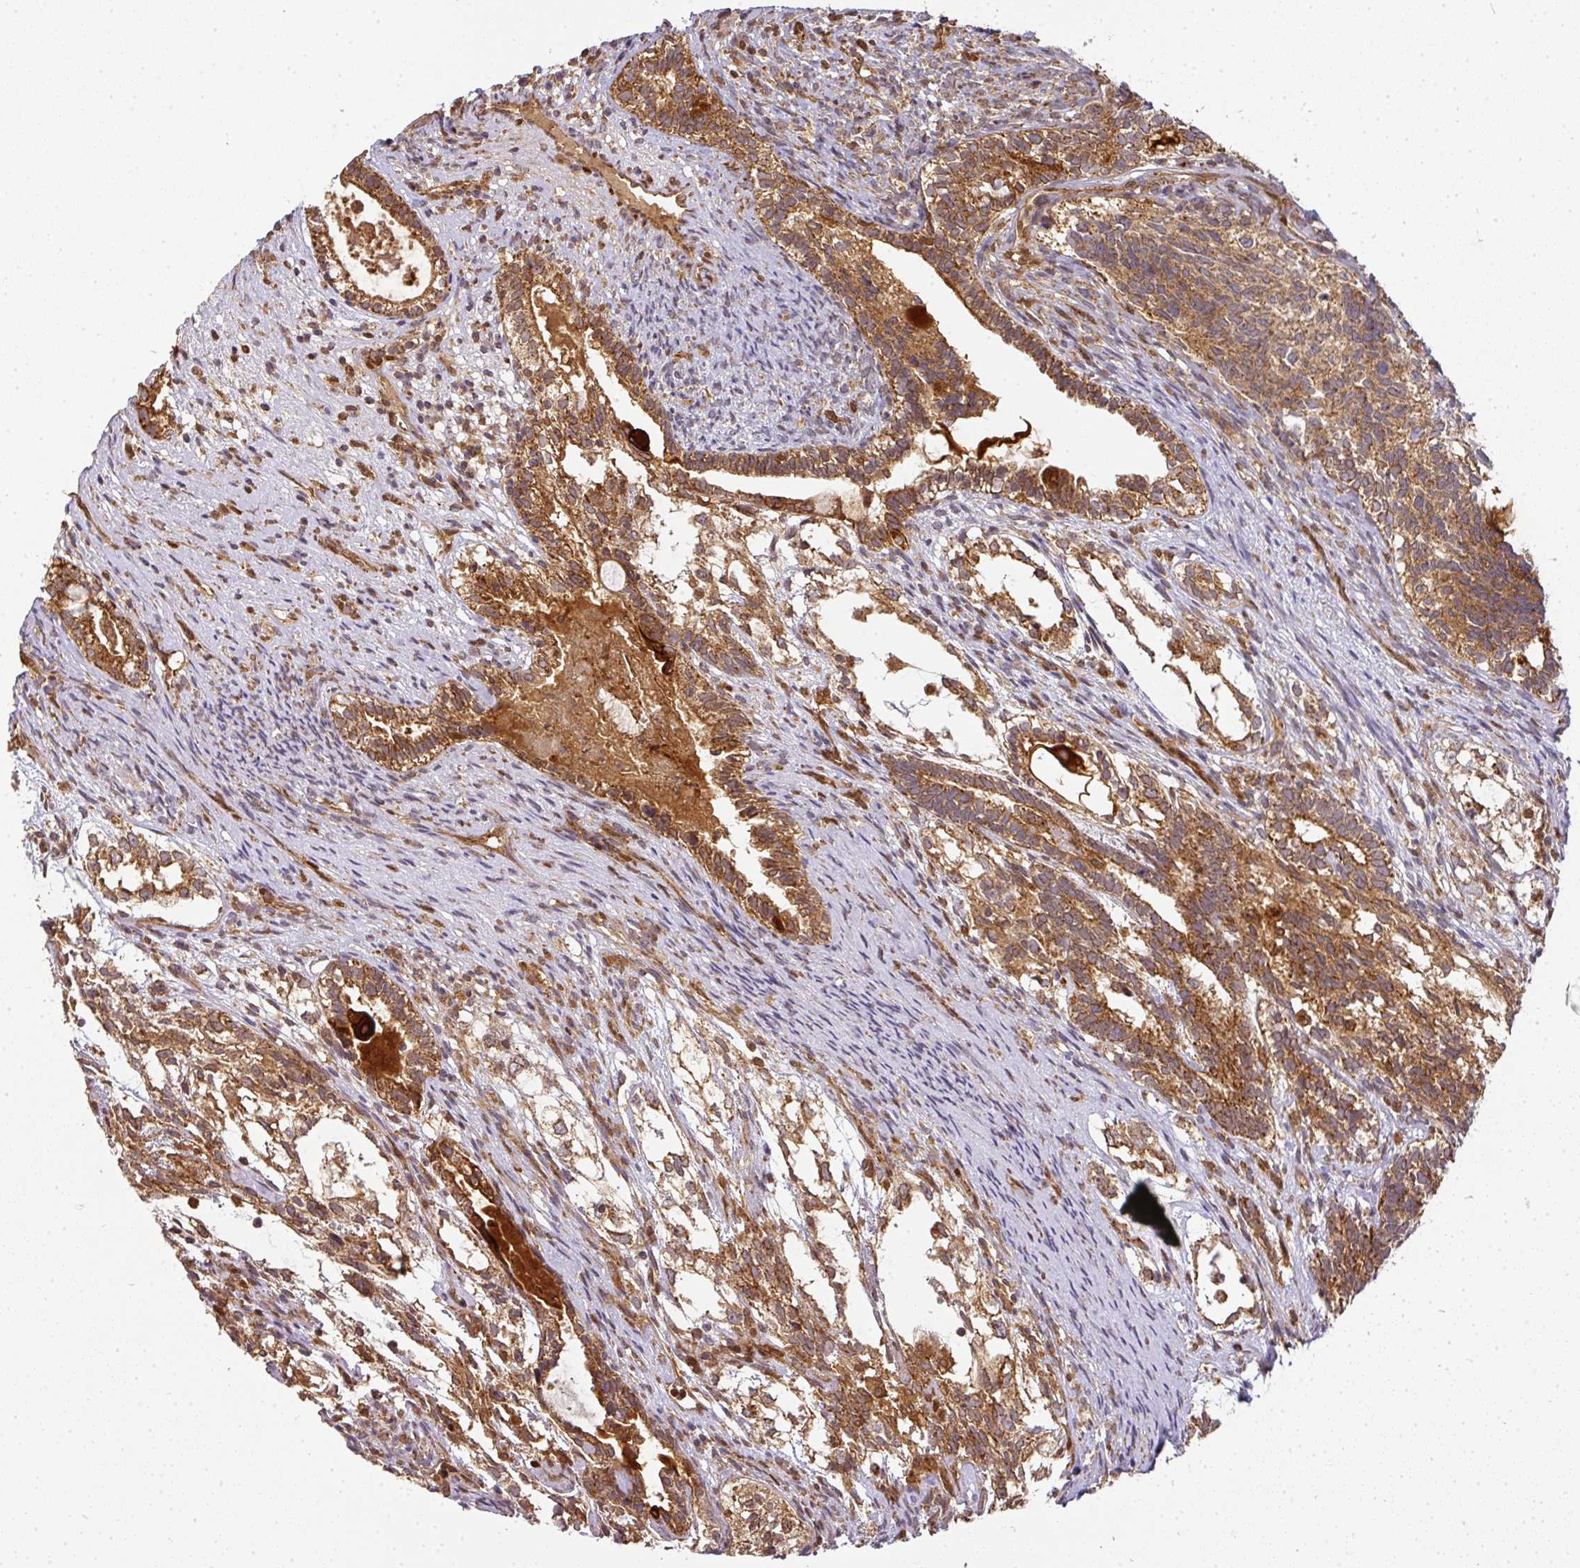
{"staining": {"intensity": "strong", "quantity": ">75%", "location": "cytoplasmic/membranous"}, "tissue": "testis cancer", "cell_type": "Tumor cells", "image_type": "cancer", "snomed": [{"axis": "morphology", "description": "Seminoma, NOS"}, {"axis": "morphology", "description": "Carcinoma, Embryonal, NOS"}, {"axis": "topography", "description": "Testis"}], "caption": "Protein staining of testis seminoma tissue displays strong cytoplasmic/membranous positivity in approximately >75% of tumor cells.", "gene": "MALSU1", "patient": {"sex": "male", "age": 41}}